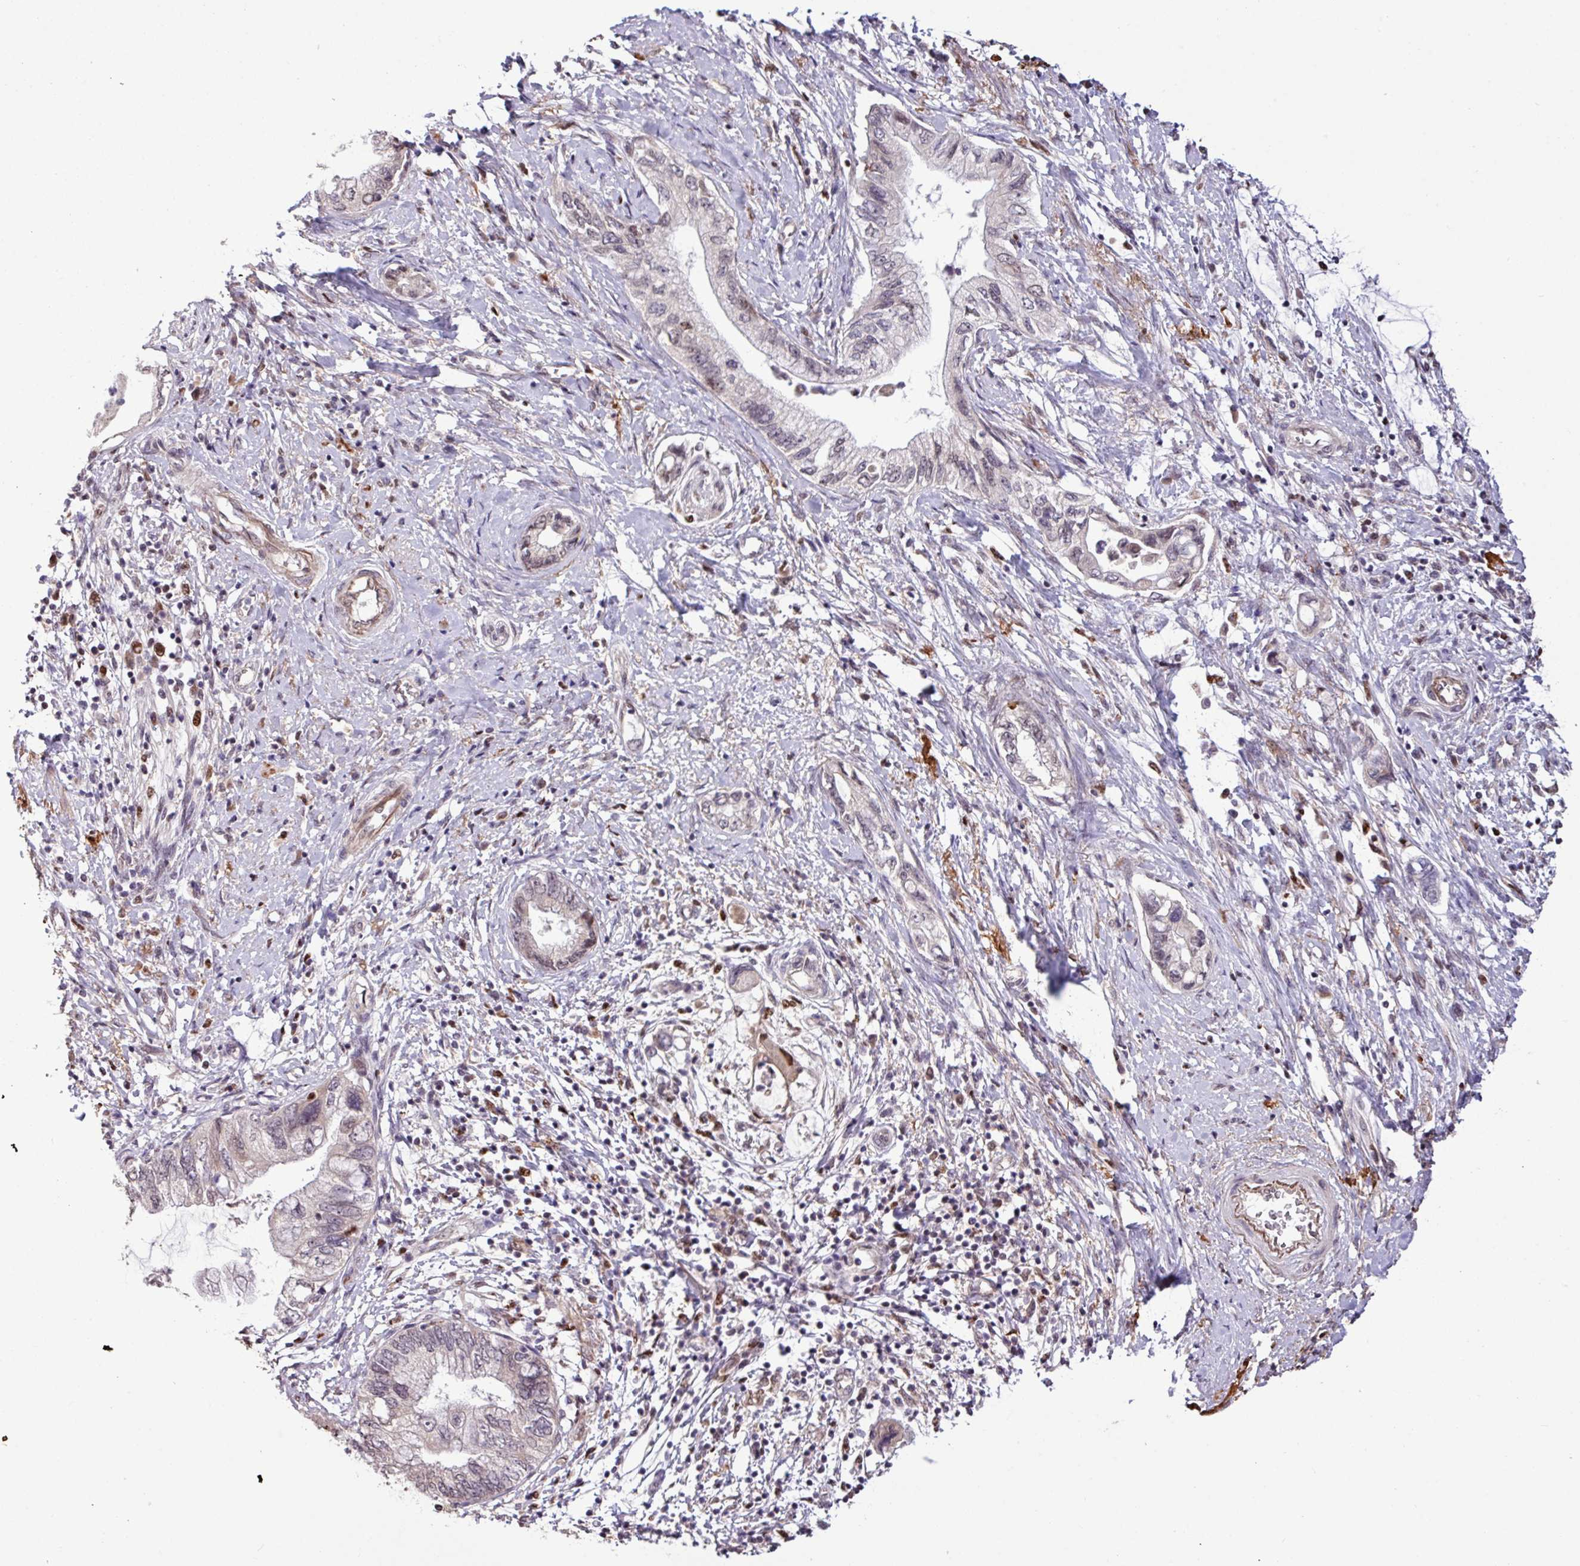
{"staining": {"intensity": "negative", "quantity": "none", "location": "none"}, "tissue": "pancreatic cancer", "cell_type": "Tumor cells", "image_type": "cancer", "snomed": [{"axis": "morphology", "description": "Adenocarcinoma, NOS"}, {"axis": "topography", "description": "Pancreas"}], "caption": "DAB (3,3'-diaminobenzidine) immunohistochemical staining of human pancreatic adenocarcinoma shows no significant positivity in tumor cells.", "gene": "SKIC2", "patient": {"sex": "female", "age": 73}}